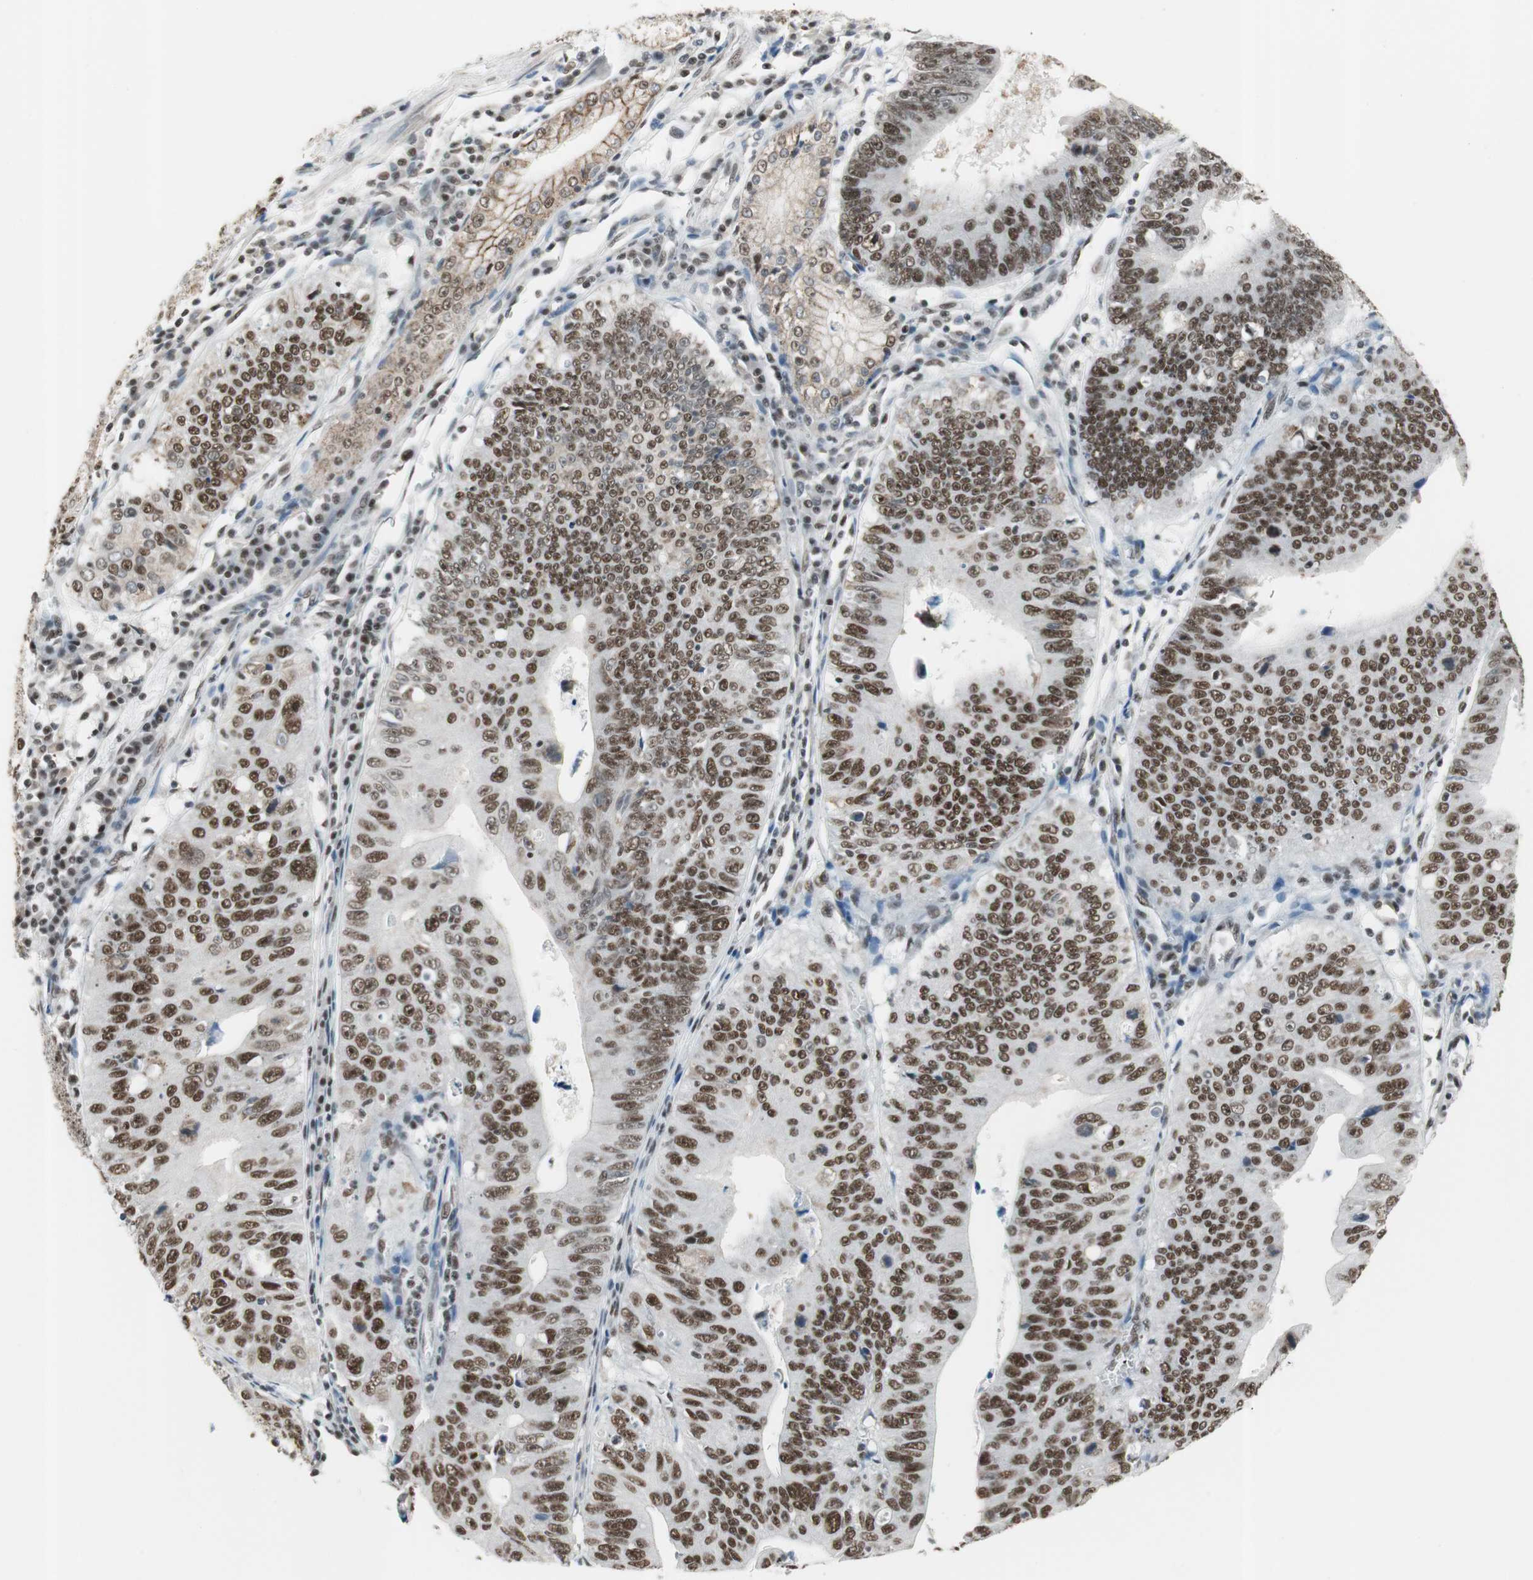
{"staining": {"intensity": "strong", "quantity": ">75%", "location": "nuclear"}, "tissue": "stomach cancer", "cell_type": "Tumor cells", "image_type": "cancer", "snomed": [{"axis": "morphology", "description": "Adenocarcinoma, NOS"}, {"axis": "topography", "description": "Stomach"}], "caption": "Adenocarcinoma (stomach) was stained to show a protein in brown. There is high levels of strong nuclear staining in approximately >75% of tumor cells.", "gene": "RTF1", "patient": {"sex": "male", "age": 59}}